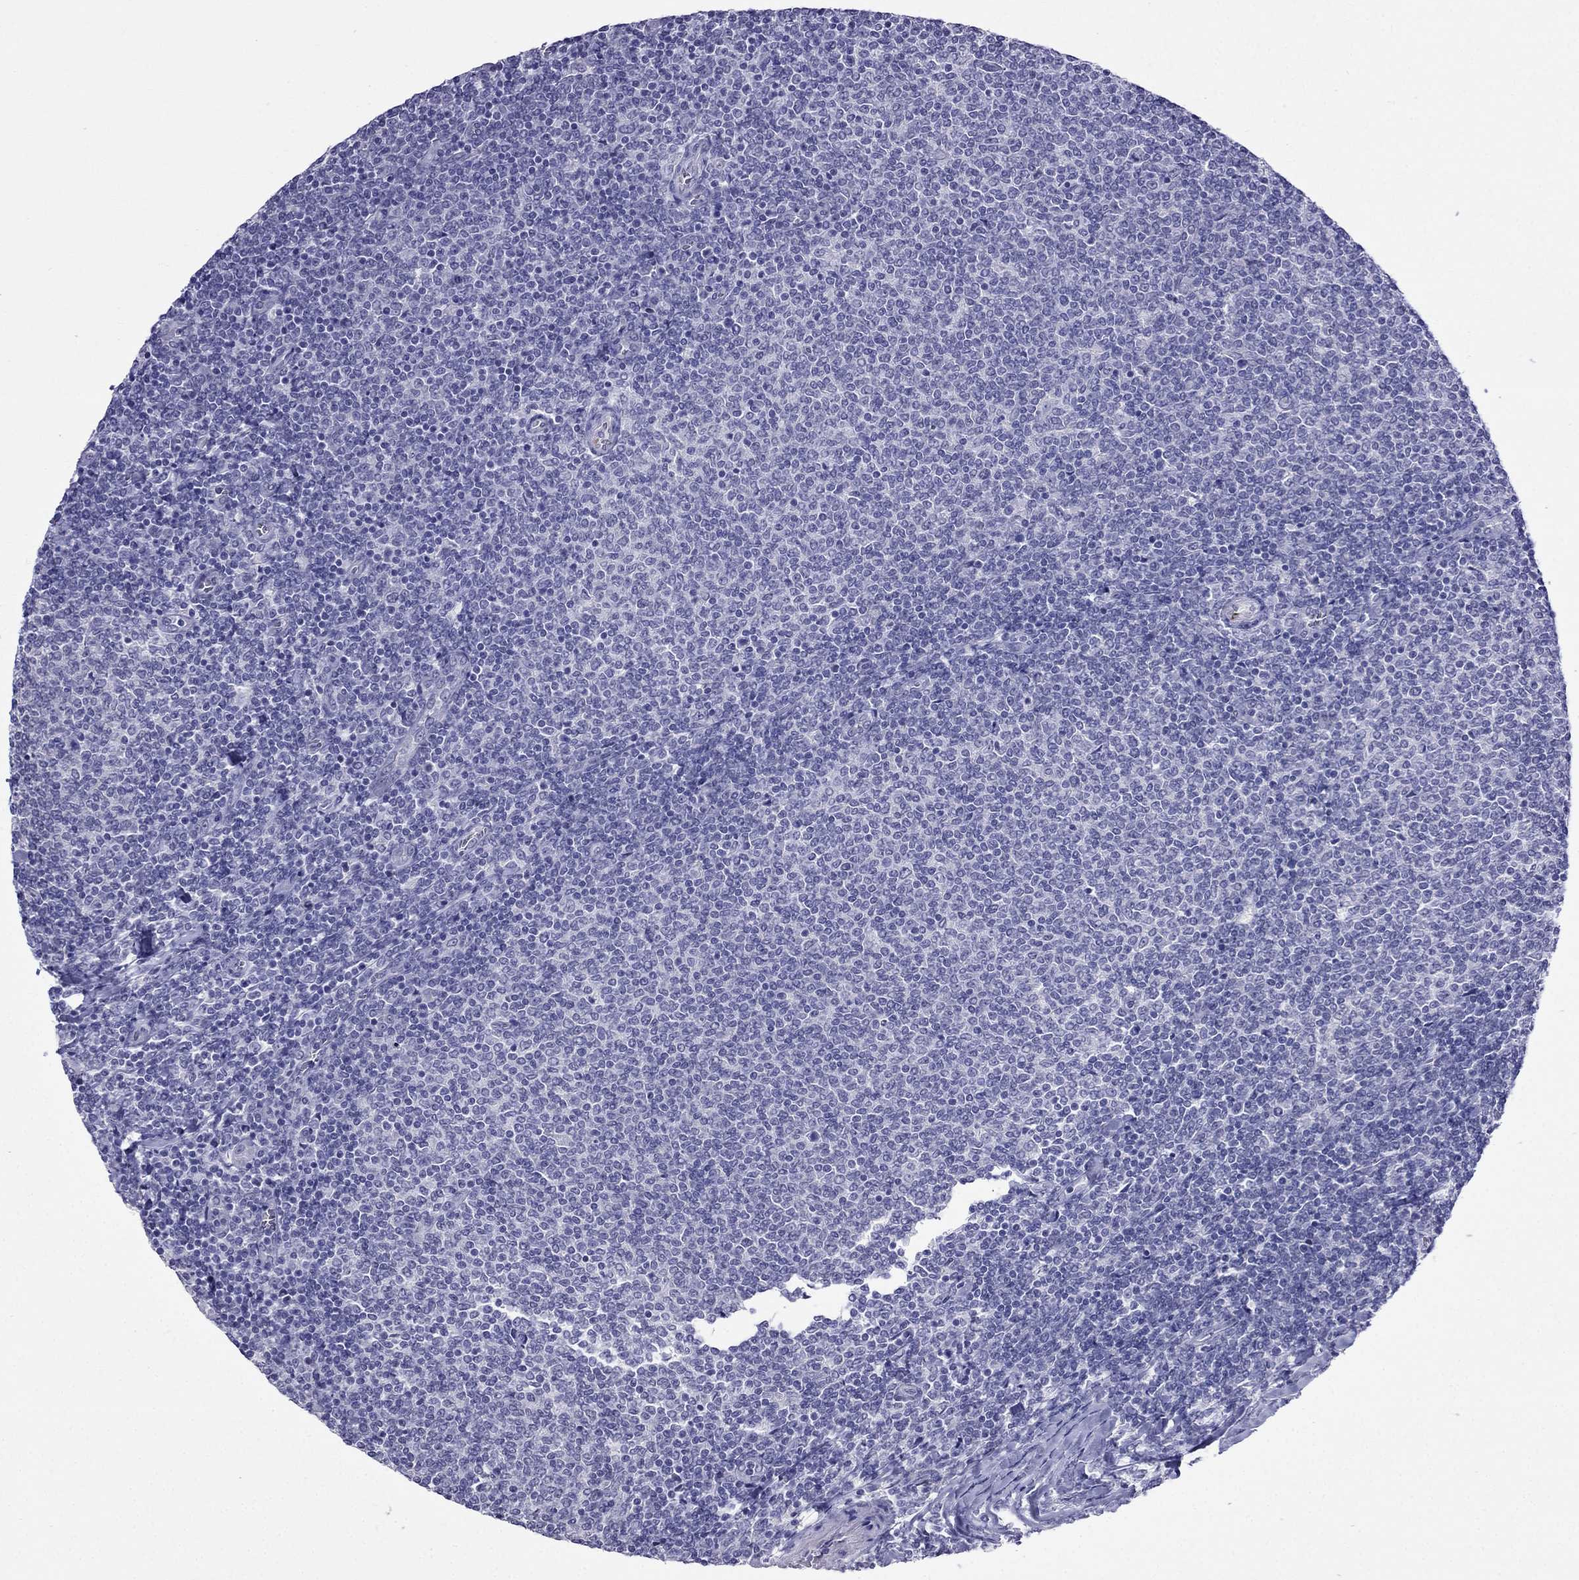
{"staining": {"intensity": "negative", "quantity": "none", "location": "none"}, "tissue": "lymphoma", "cell_type": "Tumor cells", "image_type": "cancer", "snomed": [{"axis": "morphology", "description": "Malignant lymphoma, non-Hodgkin's type, Low grade"}, {"axis": "topography", "description": "Lymph node"}], "caption": "Tumor cells are negative for protein expression in human low-grade malignant lymphoma, non-Hodgkin's type.", "gene": "MGP", "patient": {"sex": "male", "age": 52}}